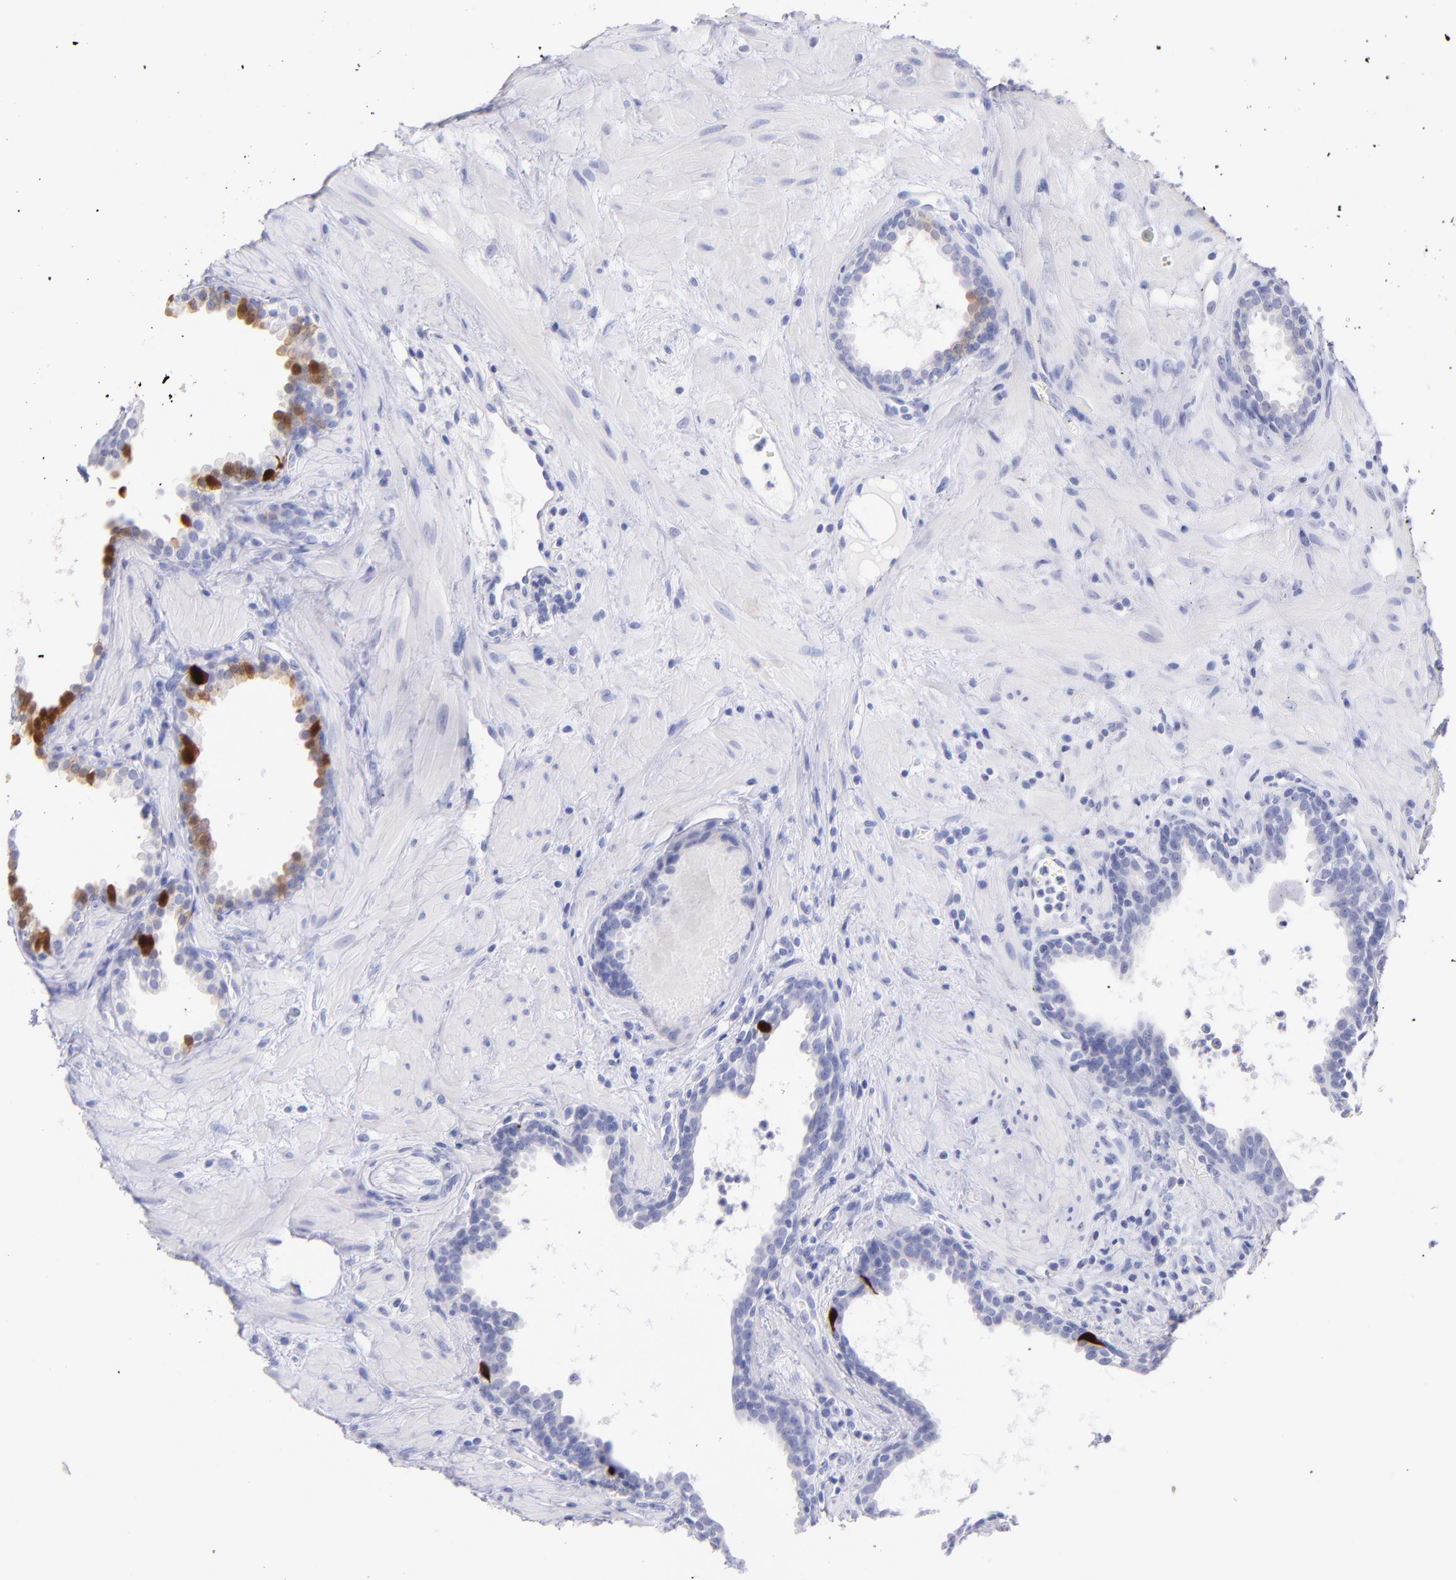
{"staining": {"intensity": "negative", "quantity": "none", "location": "none"}, "tissue": "prostate cancer", "cell_type": "Tumor cells", "image_type": "cancer", "snomed": [{"axis": "morphology", "description": "Adenocarcinoma, Low grade"}, {"axis": "topography", "description": "Prostate"}], "caption": "Prostate low-grade adenocarcinoma was stained to show a protein in brown. There is no significant positivity in tumor cells.", "gene": "SCGN", "patient": {"sex": "male", "age": 57}}